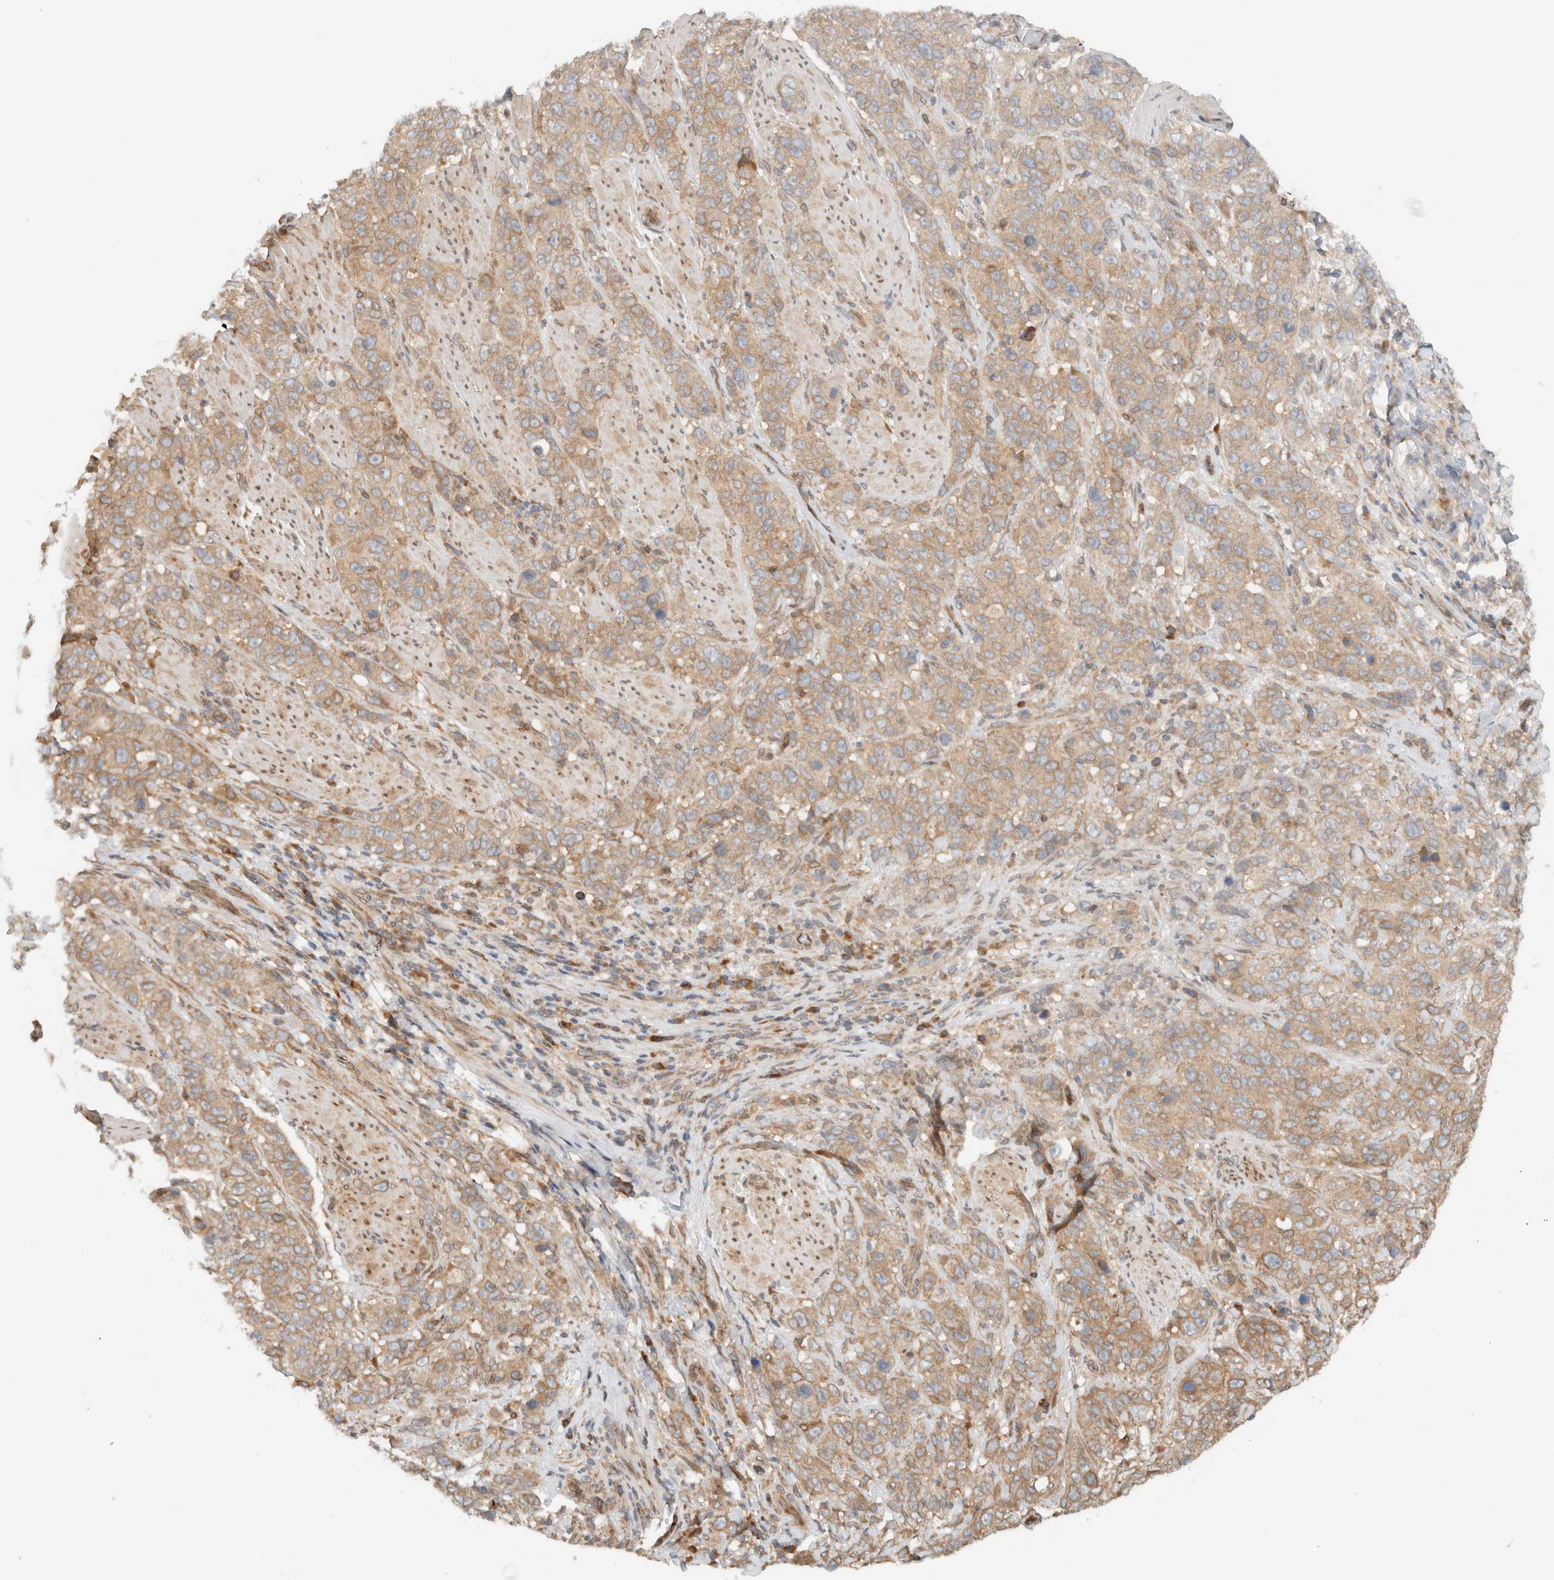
{"staining": {"intensity": "weak", "quantity": ">75%", "location": "cytoplasmic/membranous"}, "tissue": "stomach cancer", "cell_type": "Tumor cells", "image_type": "cancer", "snomed": [{"axis": "morphology", "description": "Adenocarcinoma, NOS"}, {"axis": "topography", "description": "Stomach"}], "caption": "An immunohistochemistry histopathology image of neoplastic tissue is shown. Protein staining in brown labels weak cytoplasmic/membranous positivity in stomach cancer (adenocarcinoma) within tumor cells.", "gene": "ARFGEF2", "patient": {"sex": "male", "age": 48}}